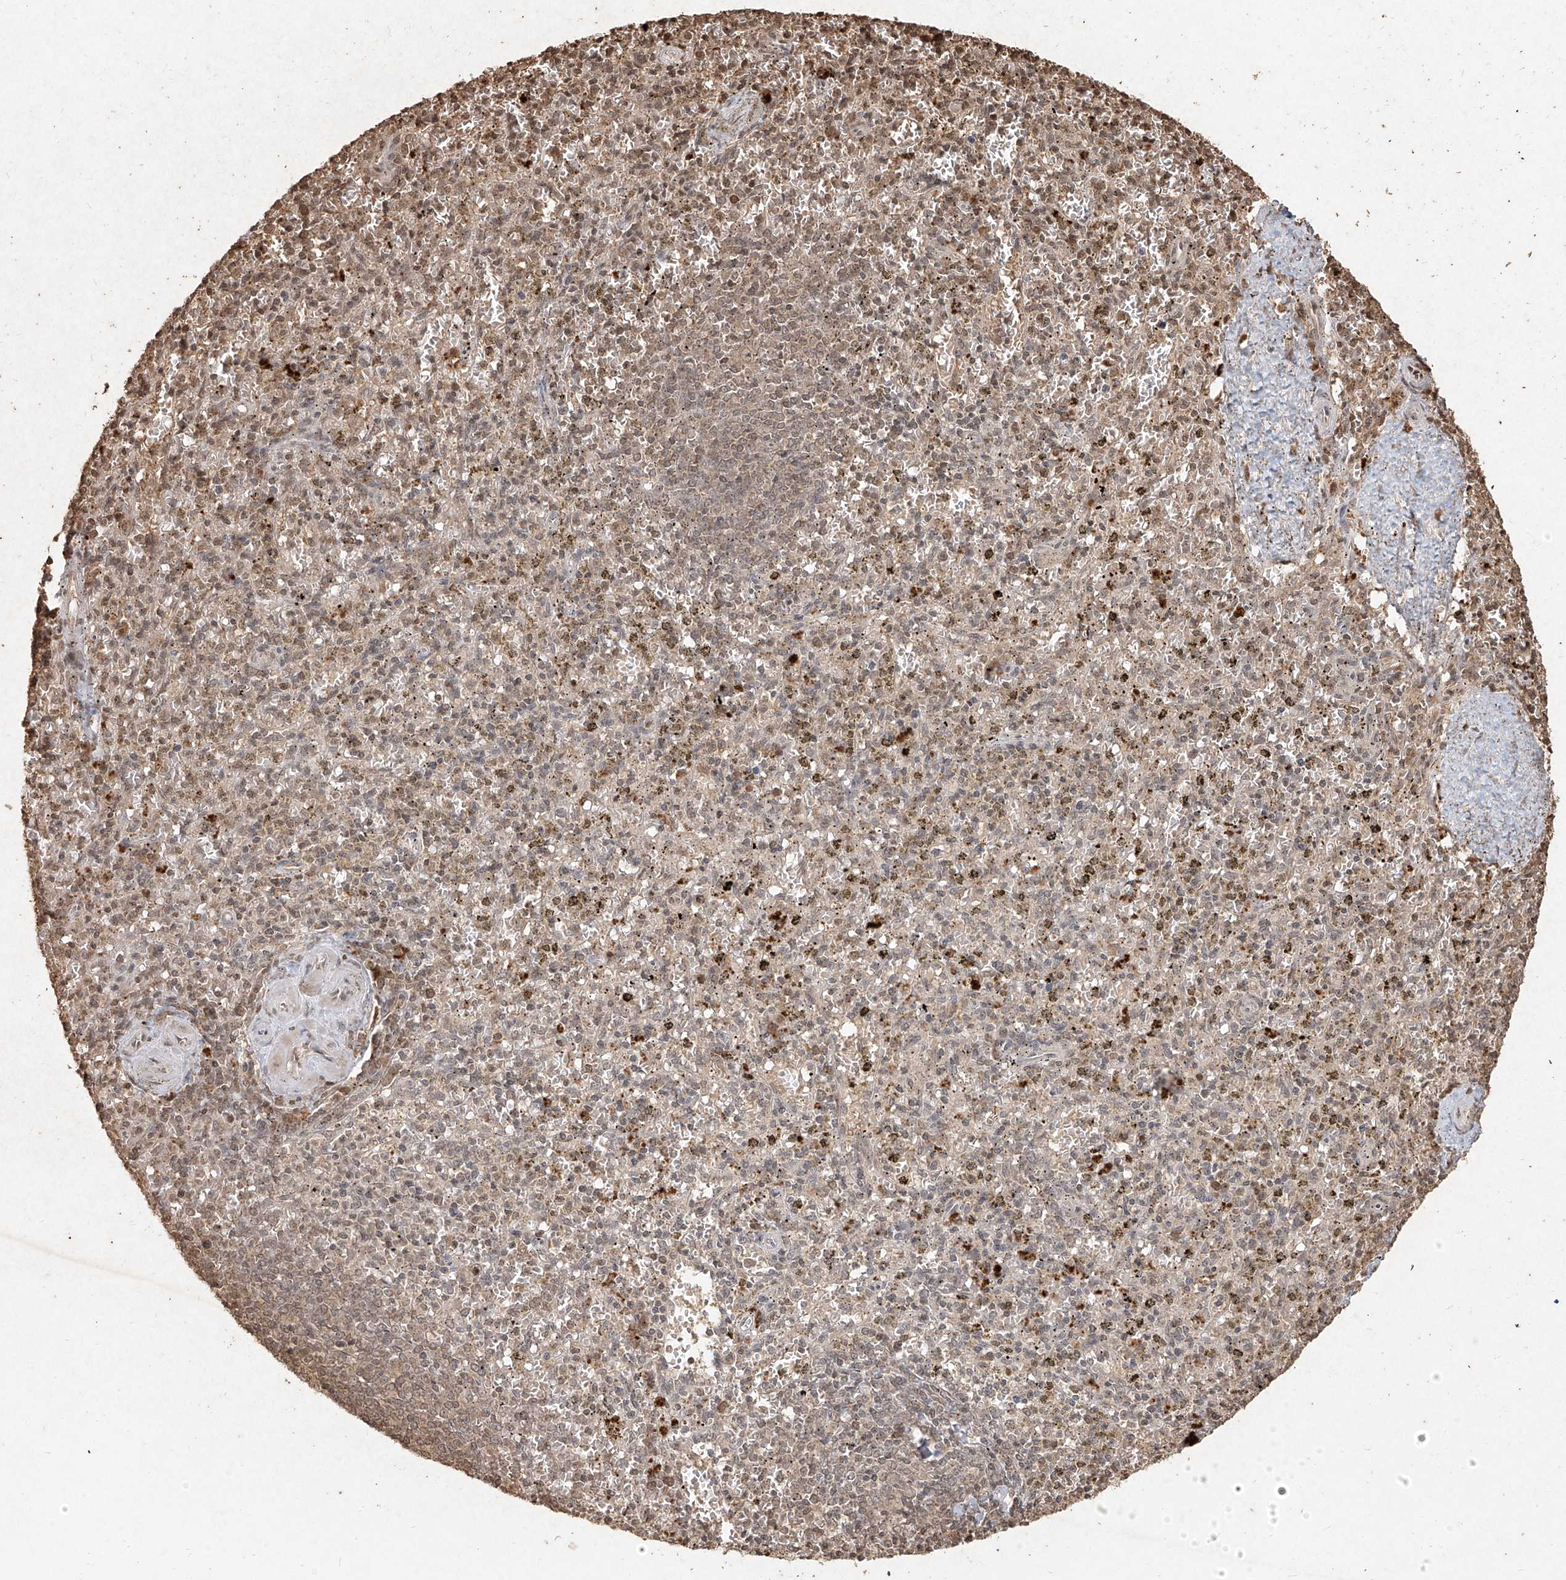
{"staining": {"intensity": "moderate", "quantity": "25%-75%", "location": "cytoplasmic/membranous,nuclear"}, "tissue": "spleen", "cell_type": "Cells in red pulp", "image_type": "normal", "snomed": [{"axis": "morphology", "description": "Normal tissue, NOS"}, {"axis": "topography", "description": "Spleen"}], "caption": "Moderate cytoplasmic/membranous,nuclear staining for a protein is appreciated in approximately 25%-75% of cells in red pulp of benign spleen using immunohistochemistry.", "gene": "UBE2K", "patient": {"sex": "male", "age": 72}}